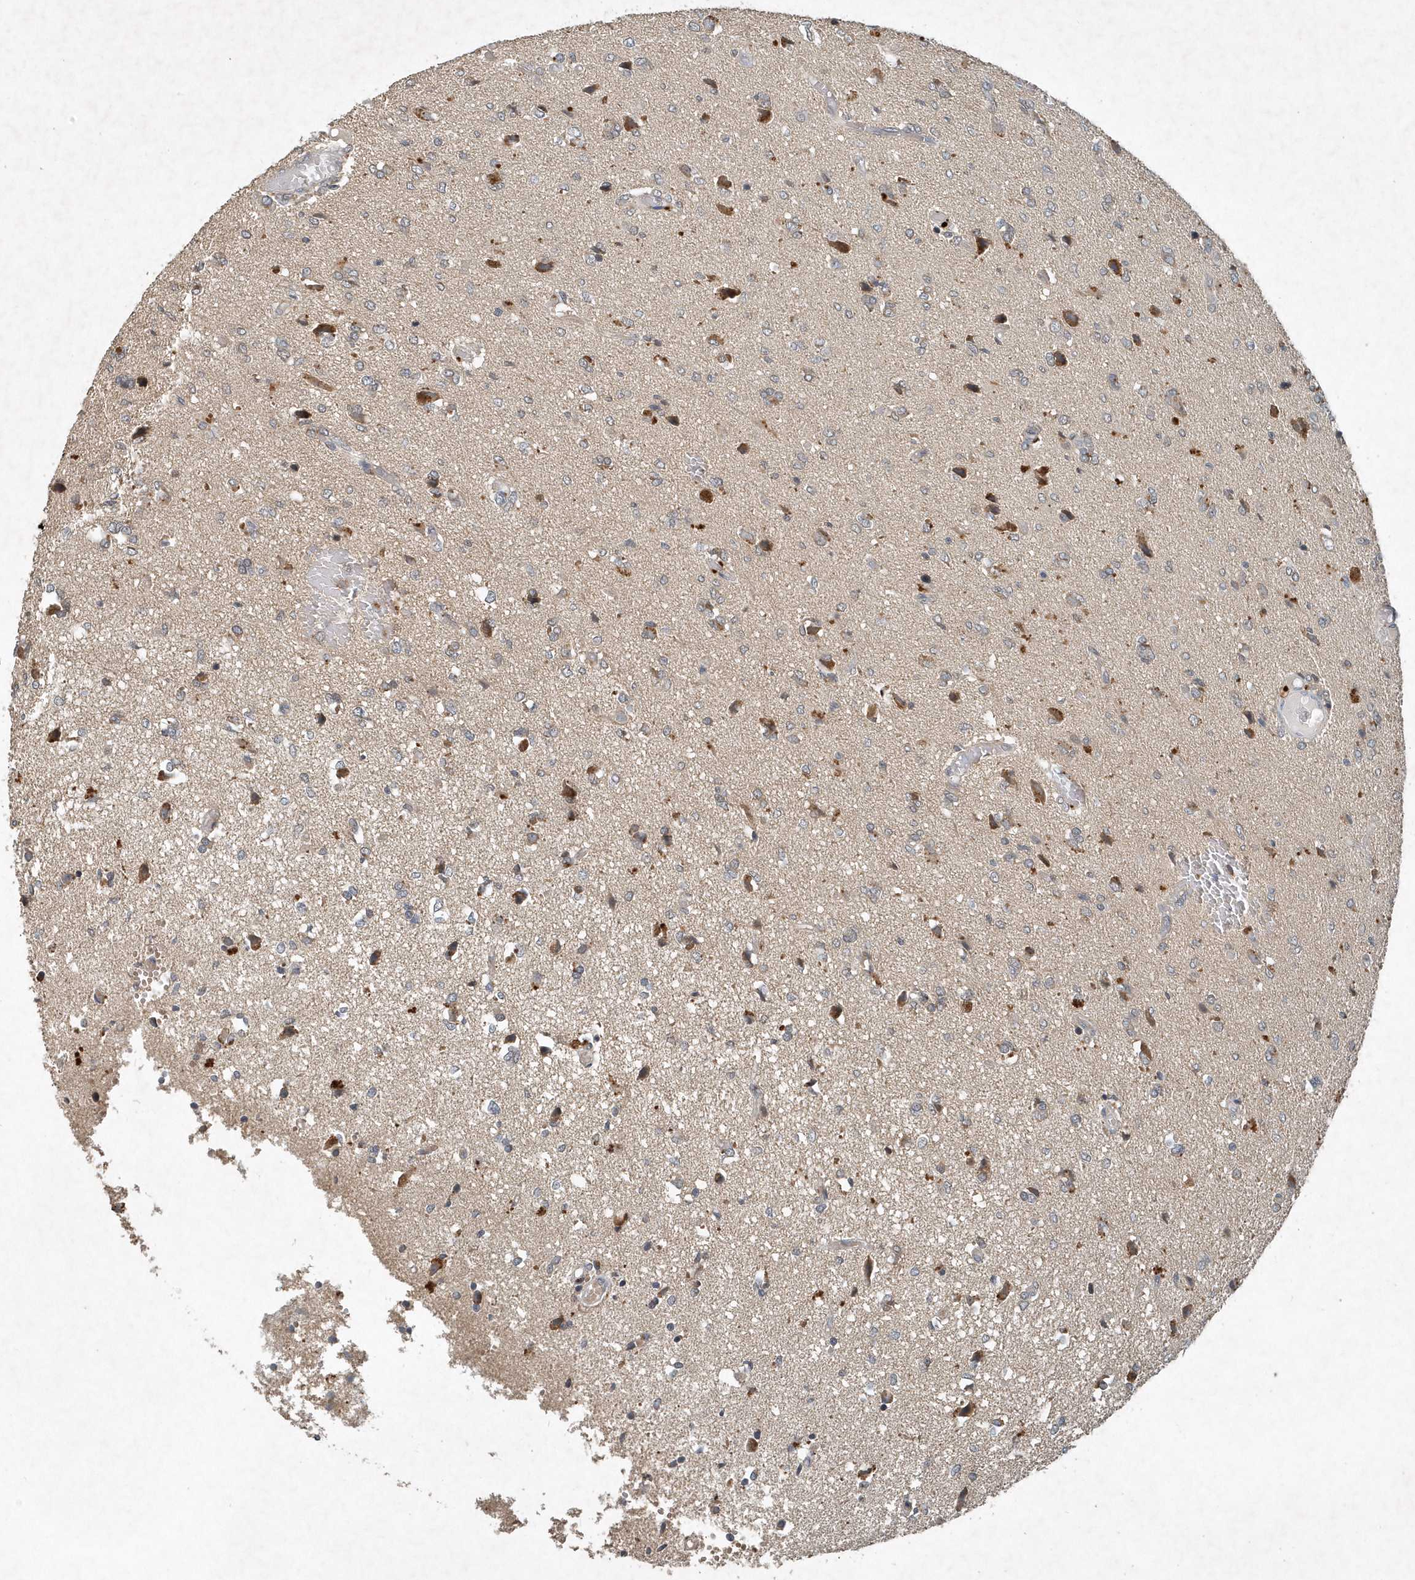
{"staining": {"intensity": "negative", "quantity": "none", "location": "none"}, "tissue": "glioma", "cell_type": "Tumor cells", "image_type": "cancer", "snomed": [{"axis": "morphology", "description": "Glioma, malignant, High grade"}, {"axis": "topography", "description": "Brain"}], "caption": "Tumor cells are negative for protein expression in human malignant glioma (high-grade).", "gene": "SCFD2", "patient": {"sex": "female", "age": 59}}